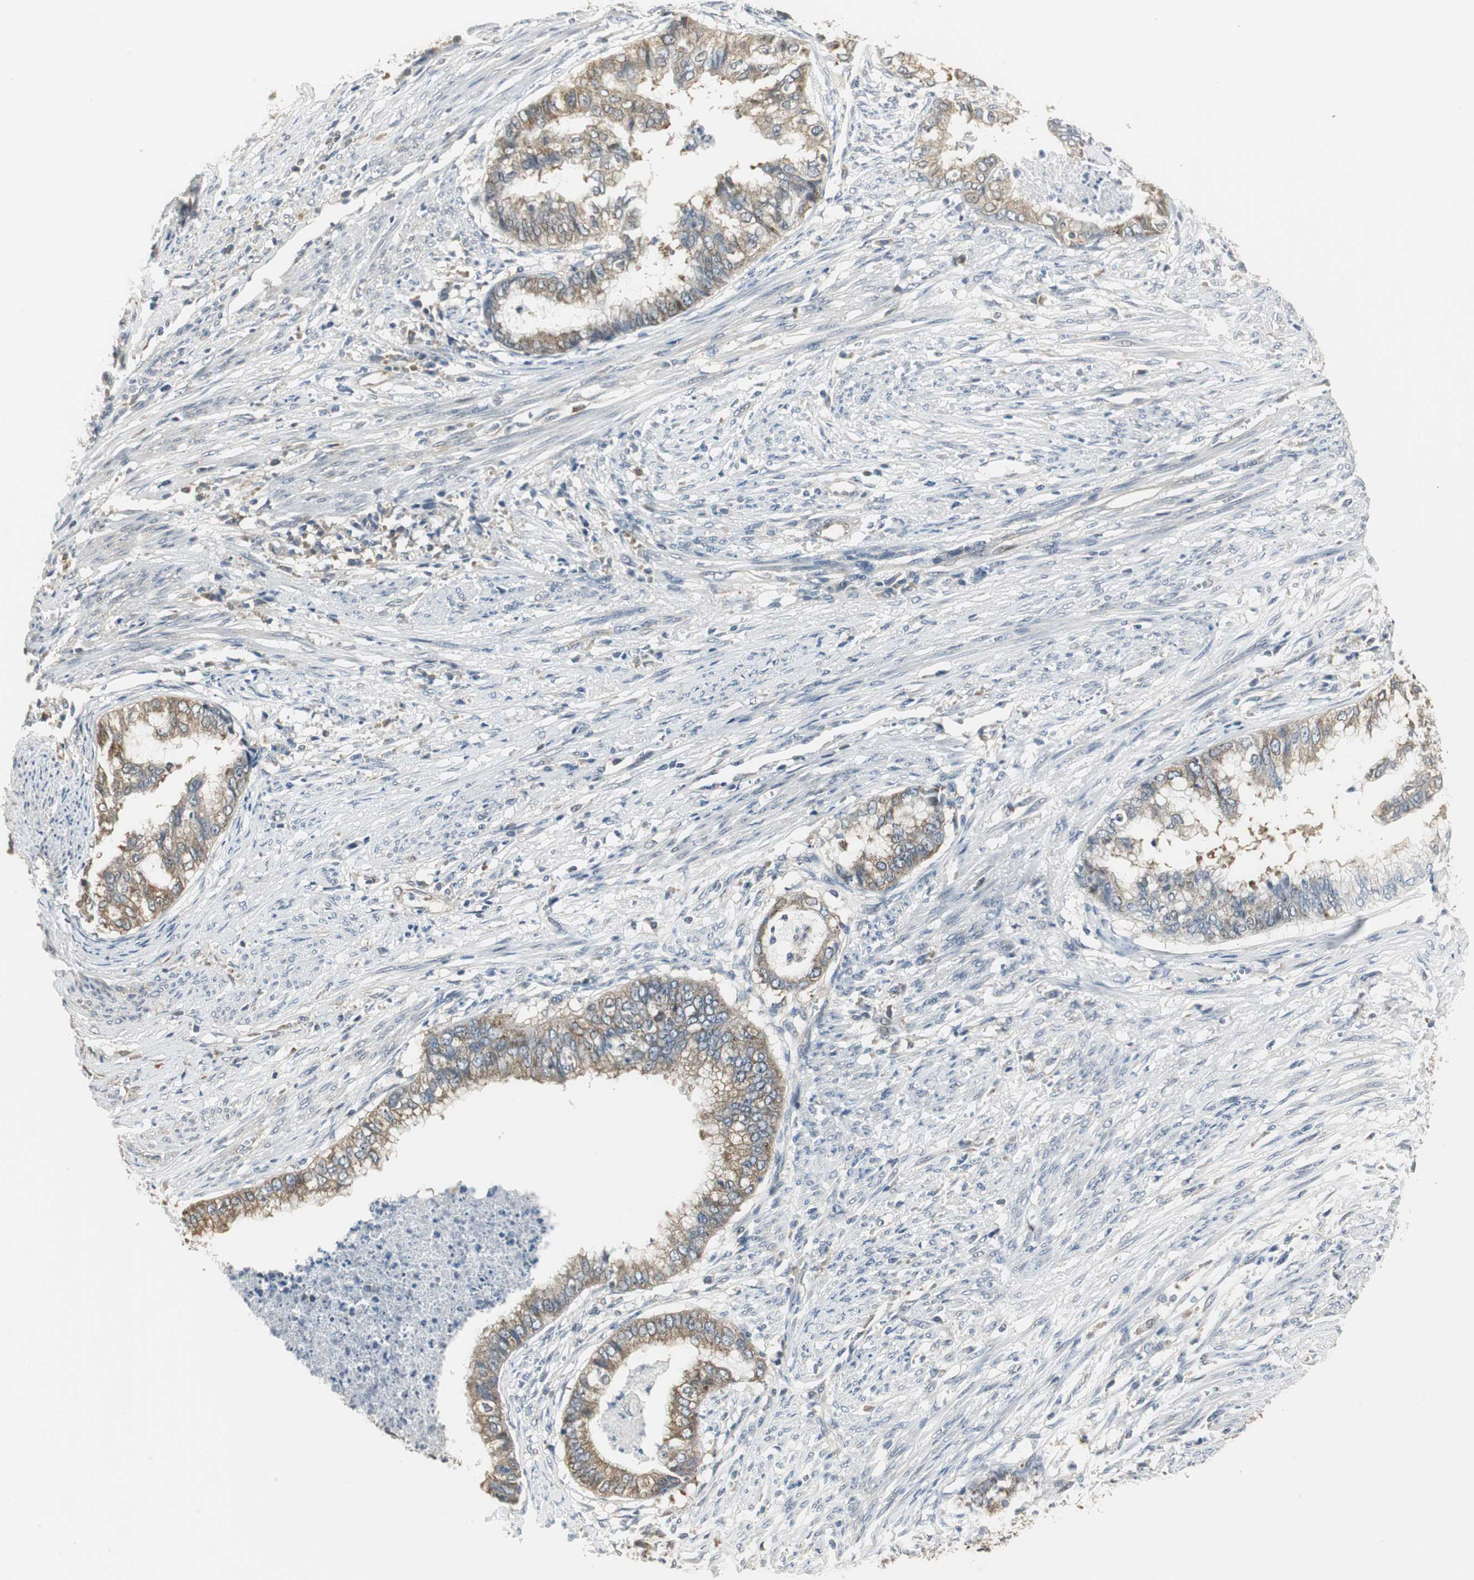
{"staining": {"intensity": "weak", "quantity": ">75%", "location": "cytoplasmic/membranous"}, "tissue": "endometrial cancer", "cell_type": "Tumor cells", "image_type": "cancer", "snomed": [{"axis": "morphology", "description": "Adenocarcinoma, NOS"}, {"axis": "topography", "description": "Endometrium"}], "caption": "Tumor cells reveal low levels of weak cytoplasmic/membranous staining in approximately >75% of cells in human adenocarcinoma (endometrial).", "gene": "CCT5", "patient": {"sex": "female", "age": 79}}